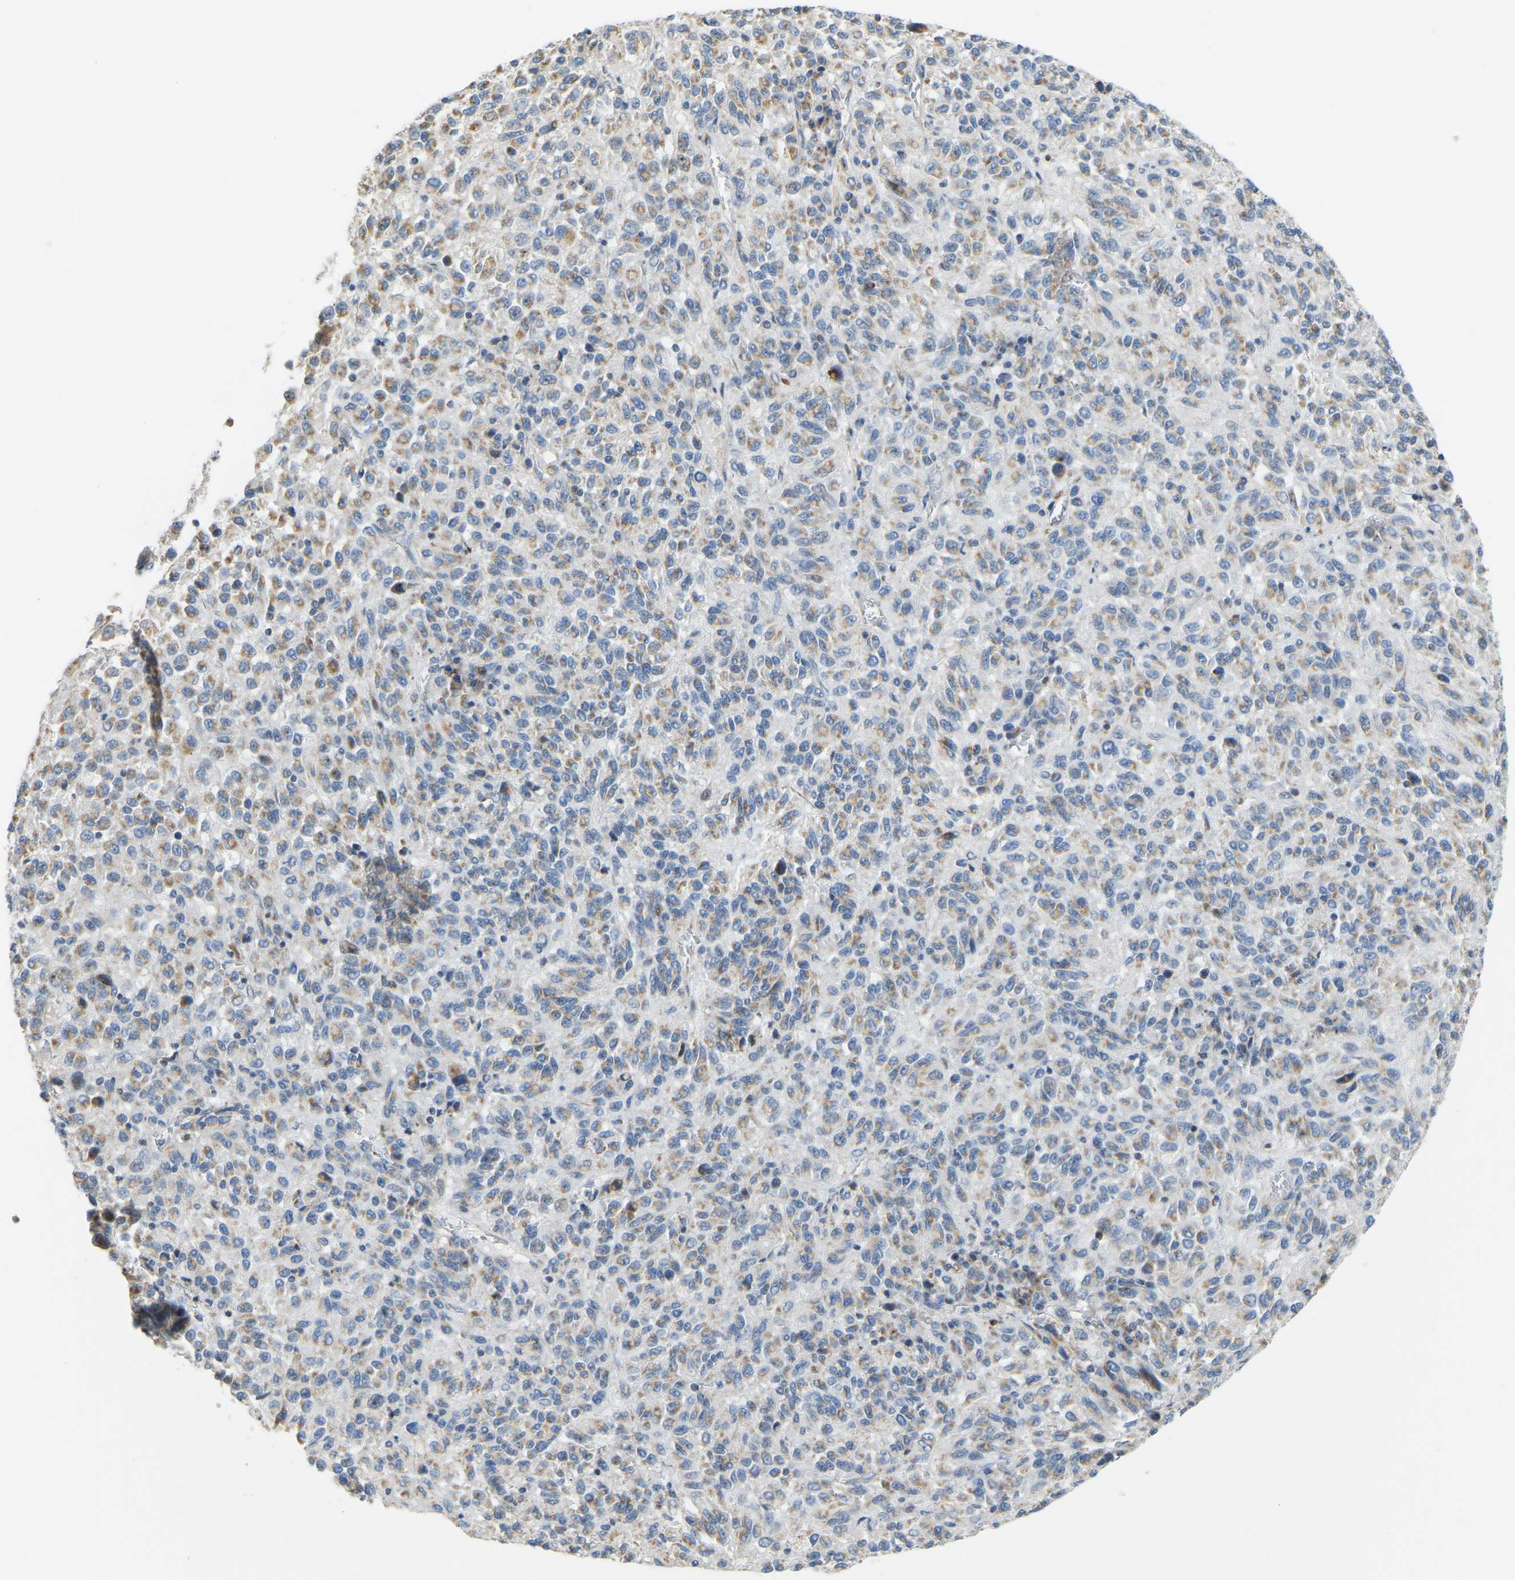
{"staining": {"intensity": "weak", "quantity": ">75%", "location": "cytoplasmic/membranous"}, "tissue": "melanoma", "cell_type": "Tumor cells", "image_type": "cancer", "snomed": [{"axis": "morphology", "description": "Malignant melanoma, Metastatic site"}, {"axis": "topography", "description": "Lung"}], "caption": "DAB immunohistochemical staining of human malignant melanoma (metastatic site) exhibits weak cytoplasmic/membranous protein expression in approximately >75% of tumor cells. (DAB (3,3'-diaminobenzidine) IHC, brown staining for protein, blue staining for nuclei).", "gene": "GDA", "patient": {"sex": "male", "age": 64}}